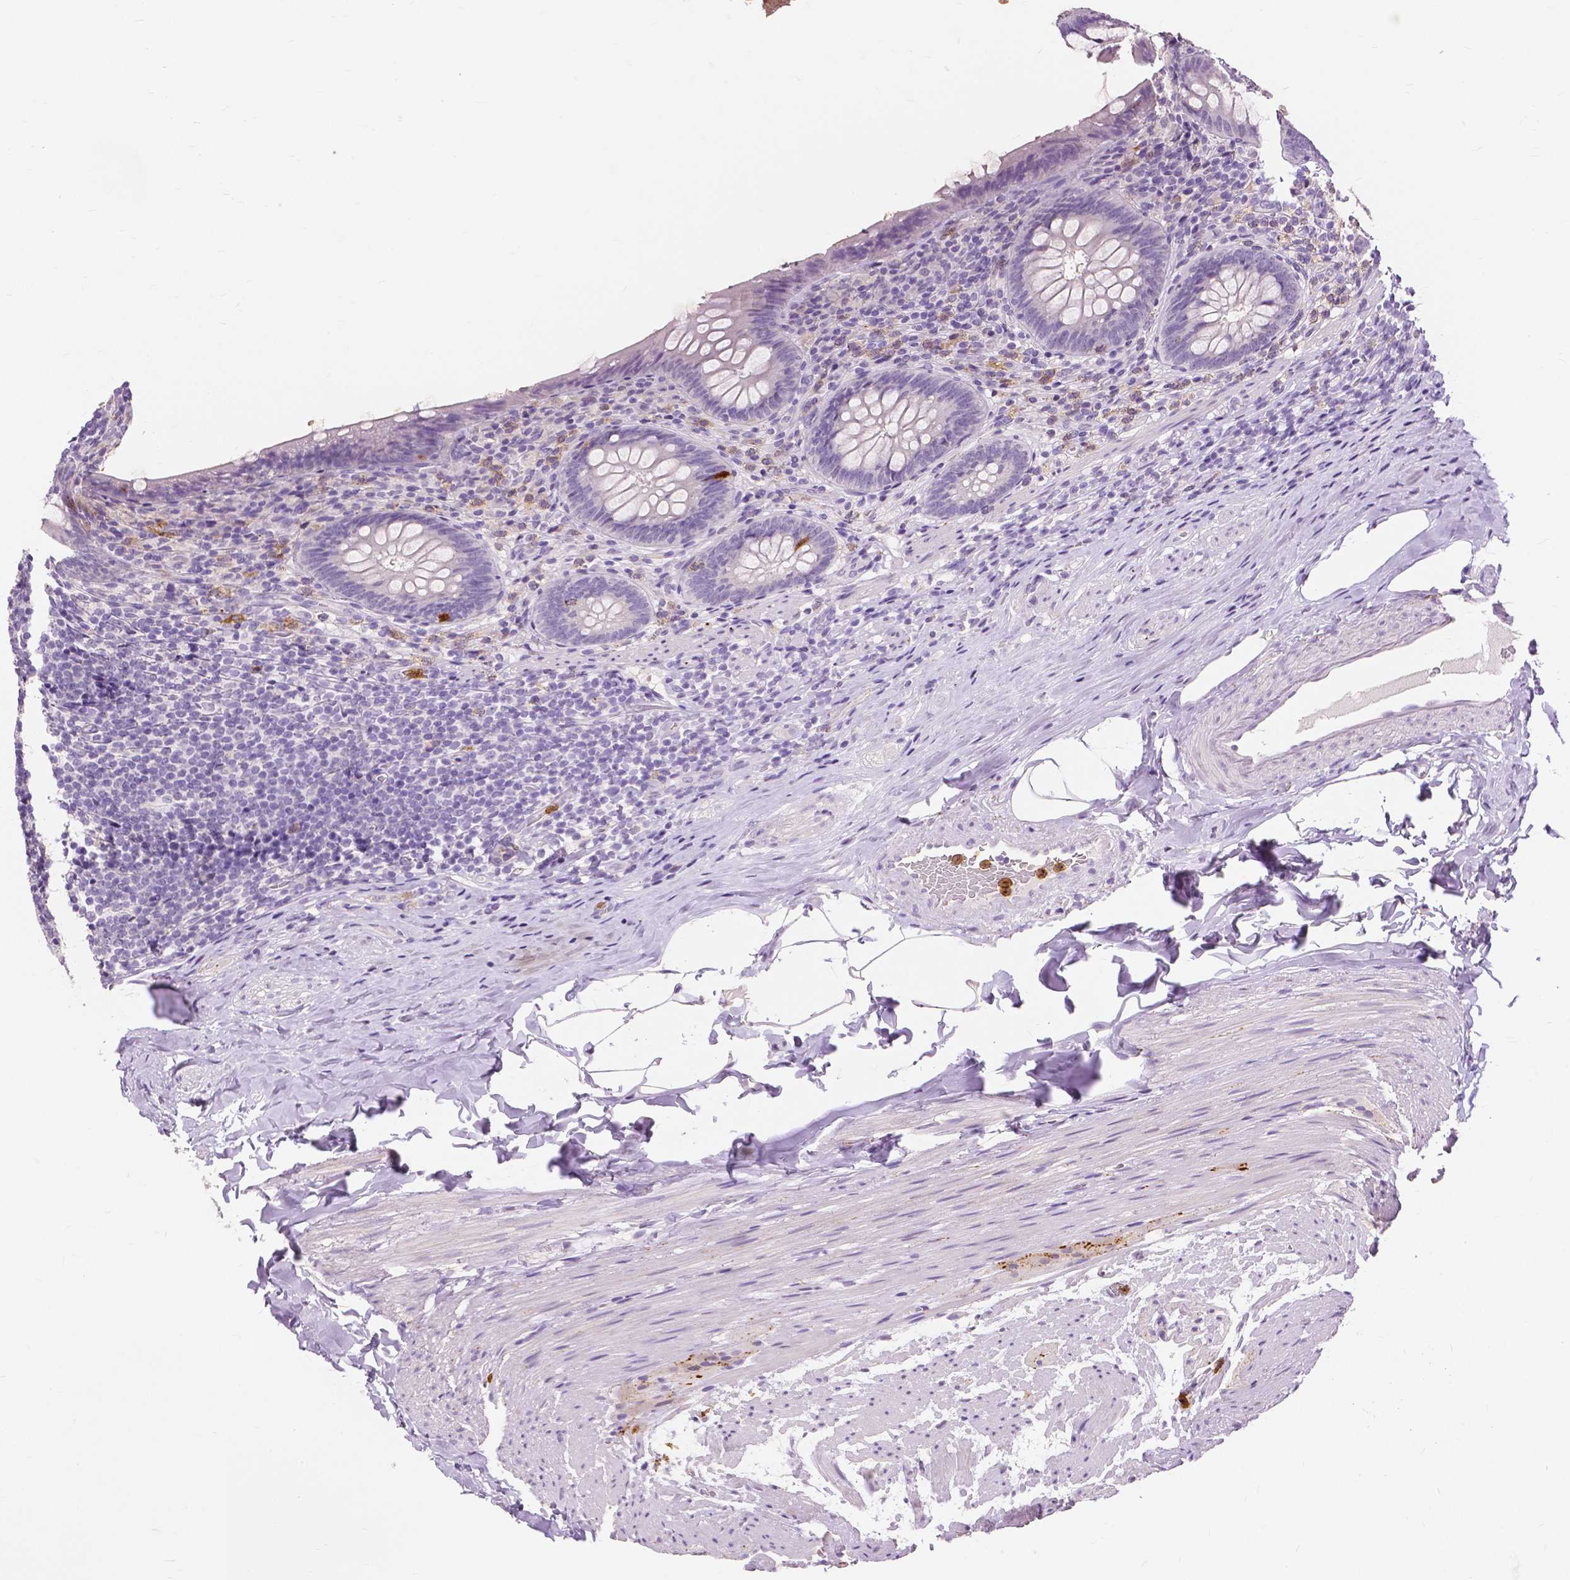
{"staining": {"intensity": "strong", "quantity": "<25%", "location": "cytoplasmic/membranous"}, "tissue": "appendix", "cell_type": "Glandular cells", "image_type": "normal", "snomed": [{"axis": "morphology", "description": "Normal tissue, NOS"}, {"axis": "topography", "description": "Appendix"}], "caption": "Brown immunohistochemical staining in unremarkable human appendix exhibits strong cytoplasmic/membranous positivity in approximately <25% of glandular cells.", "gene": "CXCR2", "patient": {"sex": "male", "age": 47}}